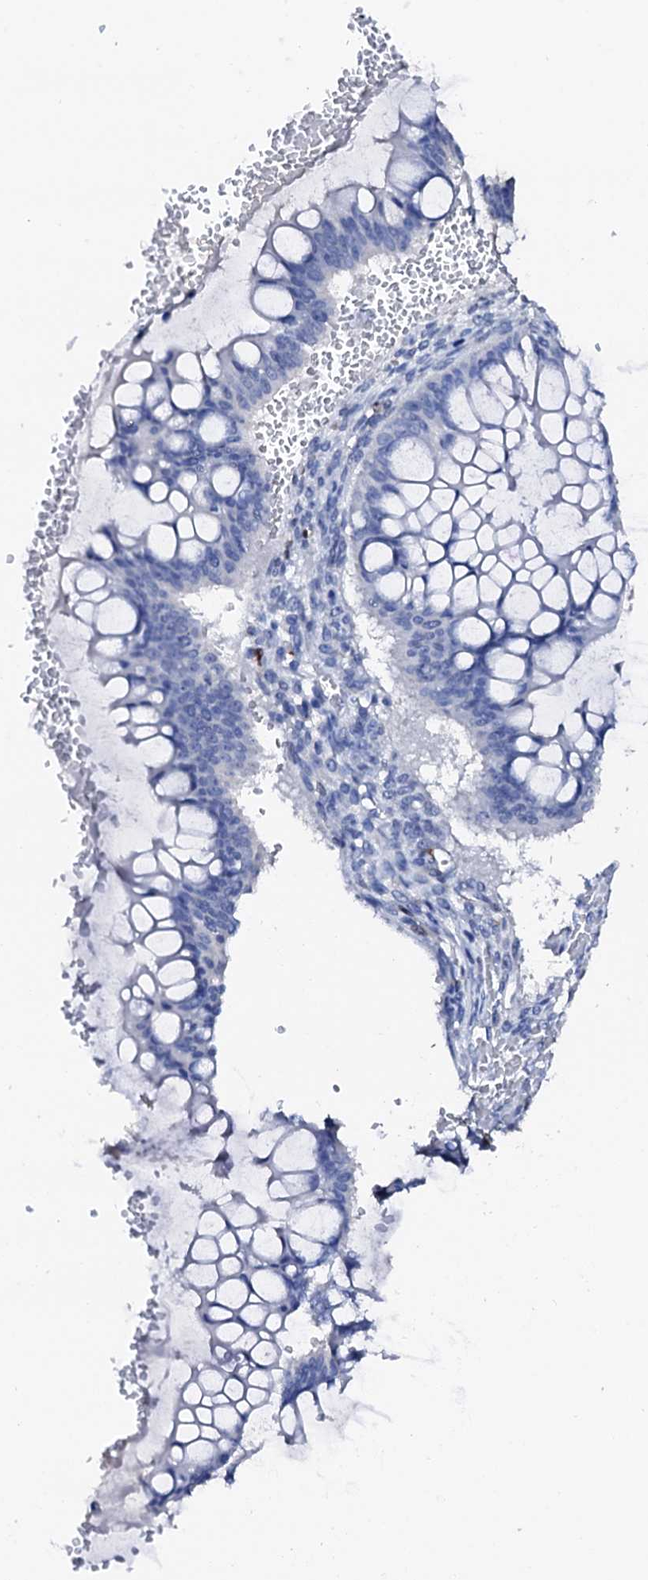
{"staining": {"intensity": "negative", "quantity": "none", "location": "none"}, "tissue": "ovarian cancer", "cell_type": "Tumor cells", "image_type": "cancer", "snomed": [{"axis": "morphology", "description": "Cystadenocarcinoma, mucinous, NOS"}, {"axis": "topography", "description": "Ovary"}], "caption": "Protein analysis of ovarian cancer (mucinous cystadenocarcinoma) displays no significant positivity in tumor cells.", "gene": "NRIP2", "patient": {"sex": "female", "age": 73}}